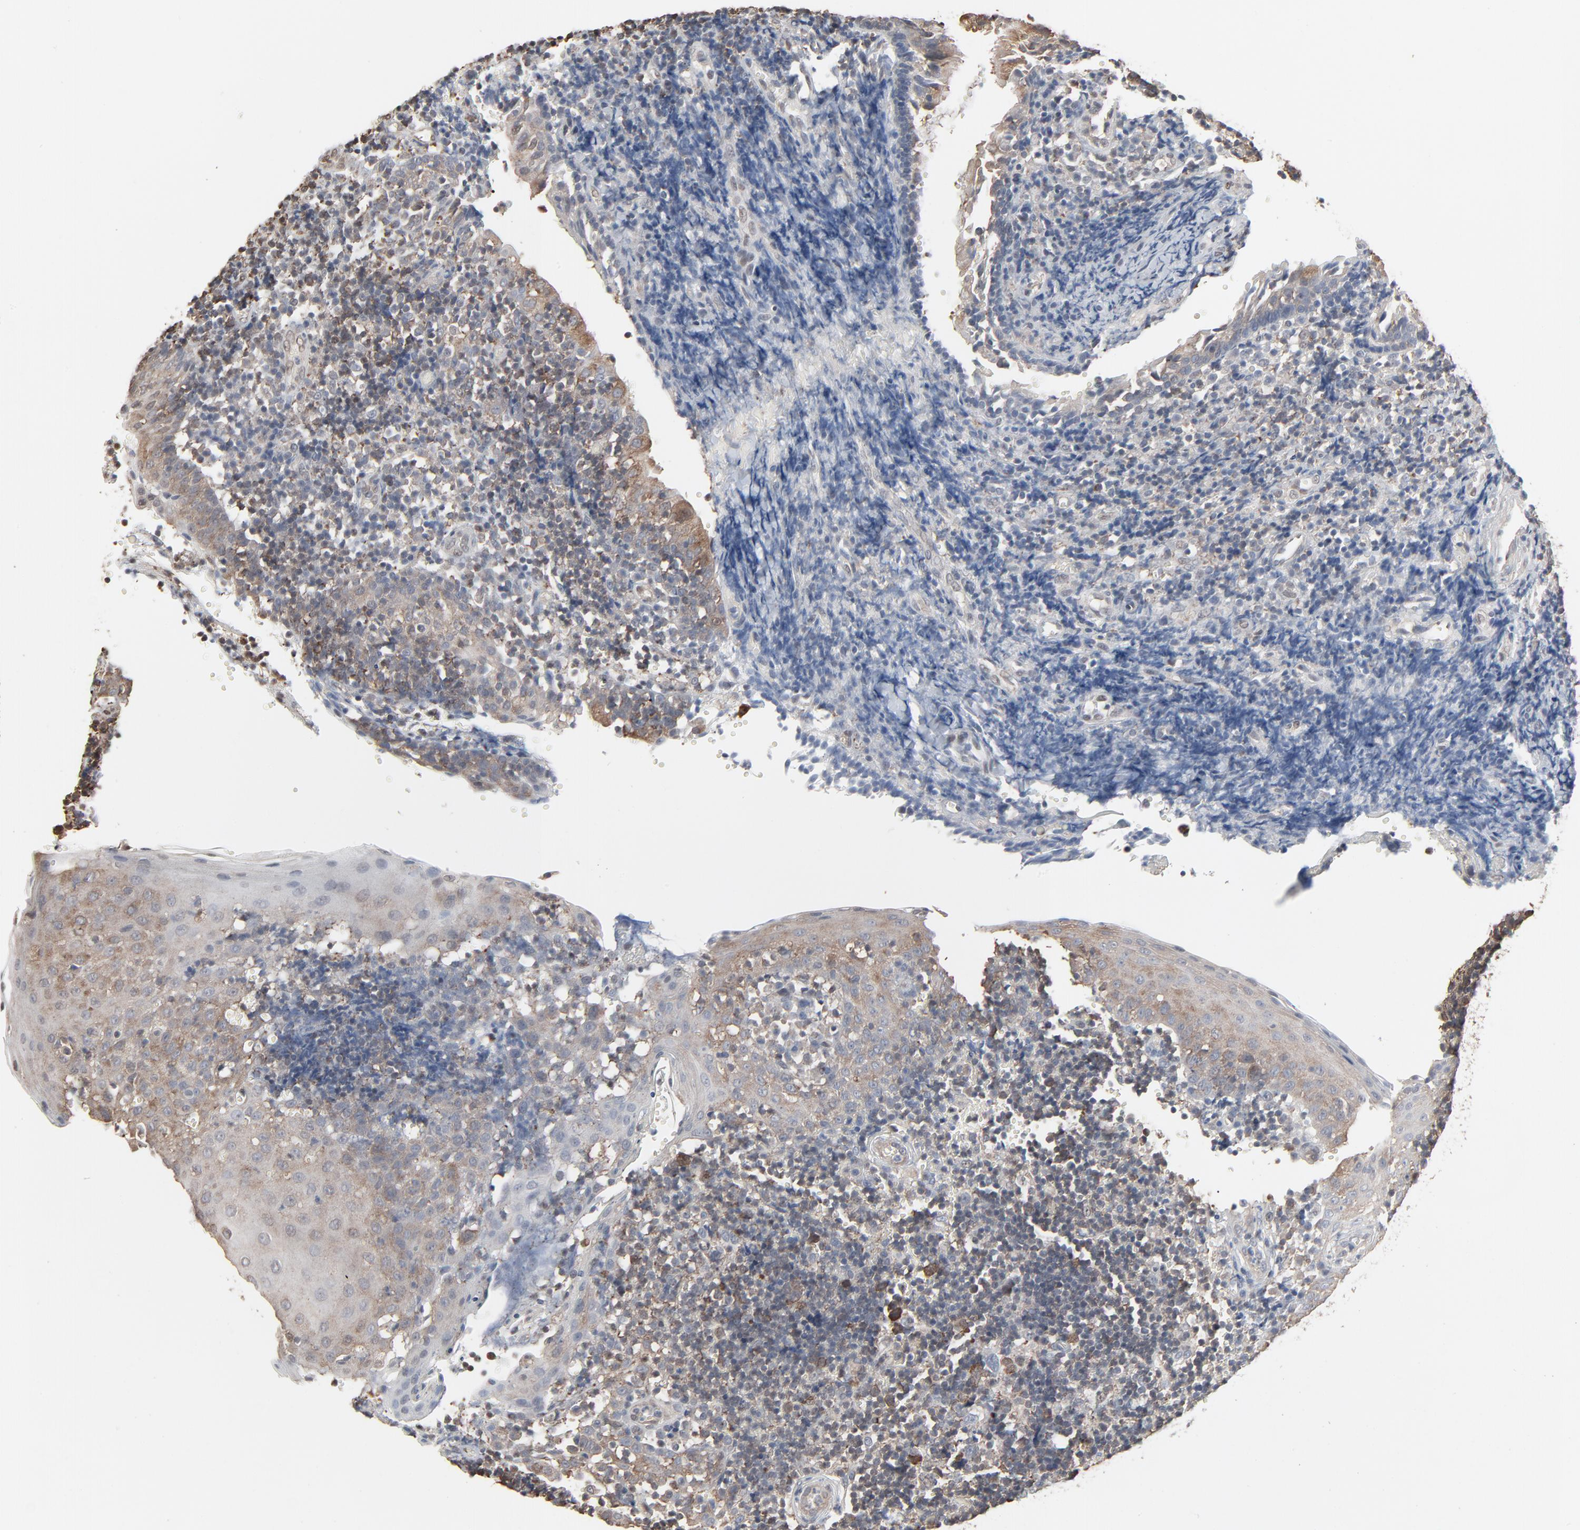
{"staining": {"intensity": "moderate", "quantity": "25%-75%", "location": "cytoplasmic/membranous"}, "tissue": "tonsil", "cell_type": "Germinal center cells", "image_type": "normal", "snomed": [{"axis": "morphology", "description": "Normal tissue, NOS"}, {"axis": "topography", "description": "Tonsil"}], "caption": "A medium amount of moderate cytoplasmic/membranous positivity is seen in approximately 25%-75% of germinal center cells in normal tonsil. Using DAB (brown) and hematoxylin (blue) stains, captured at high magnification using brightfield microscopy.", "gene": "CCT5", "patient": {"sex": "female", "age": 40}}